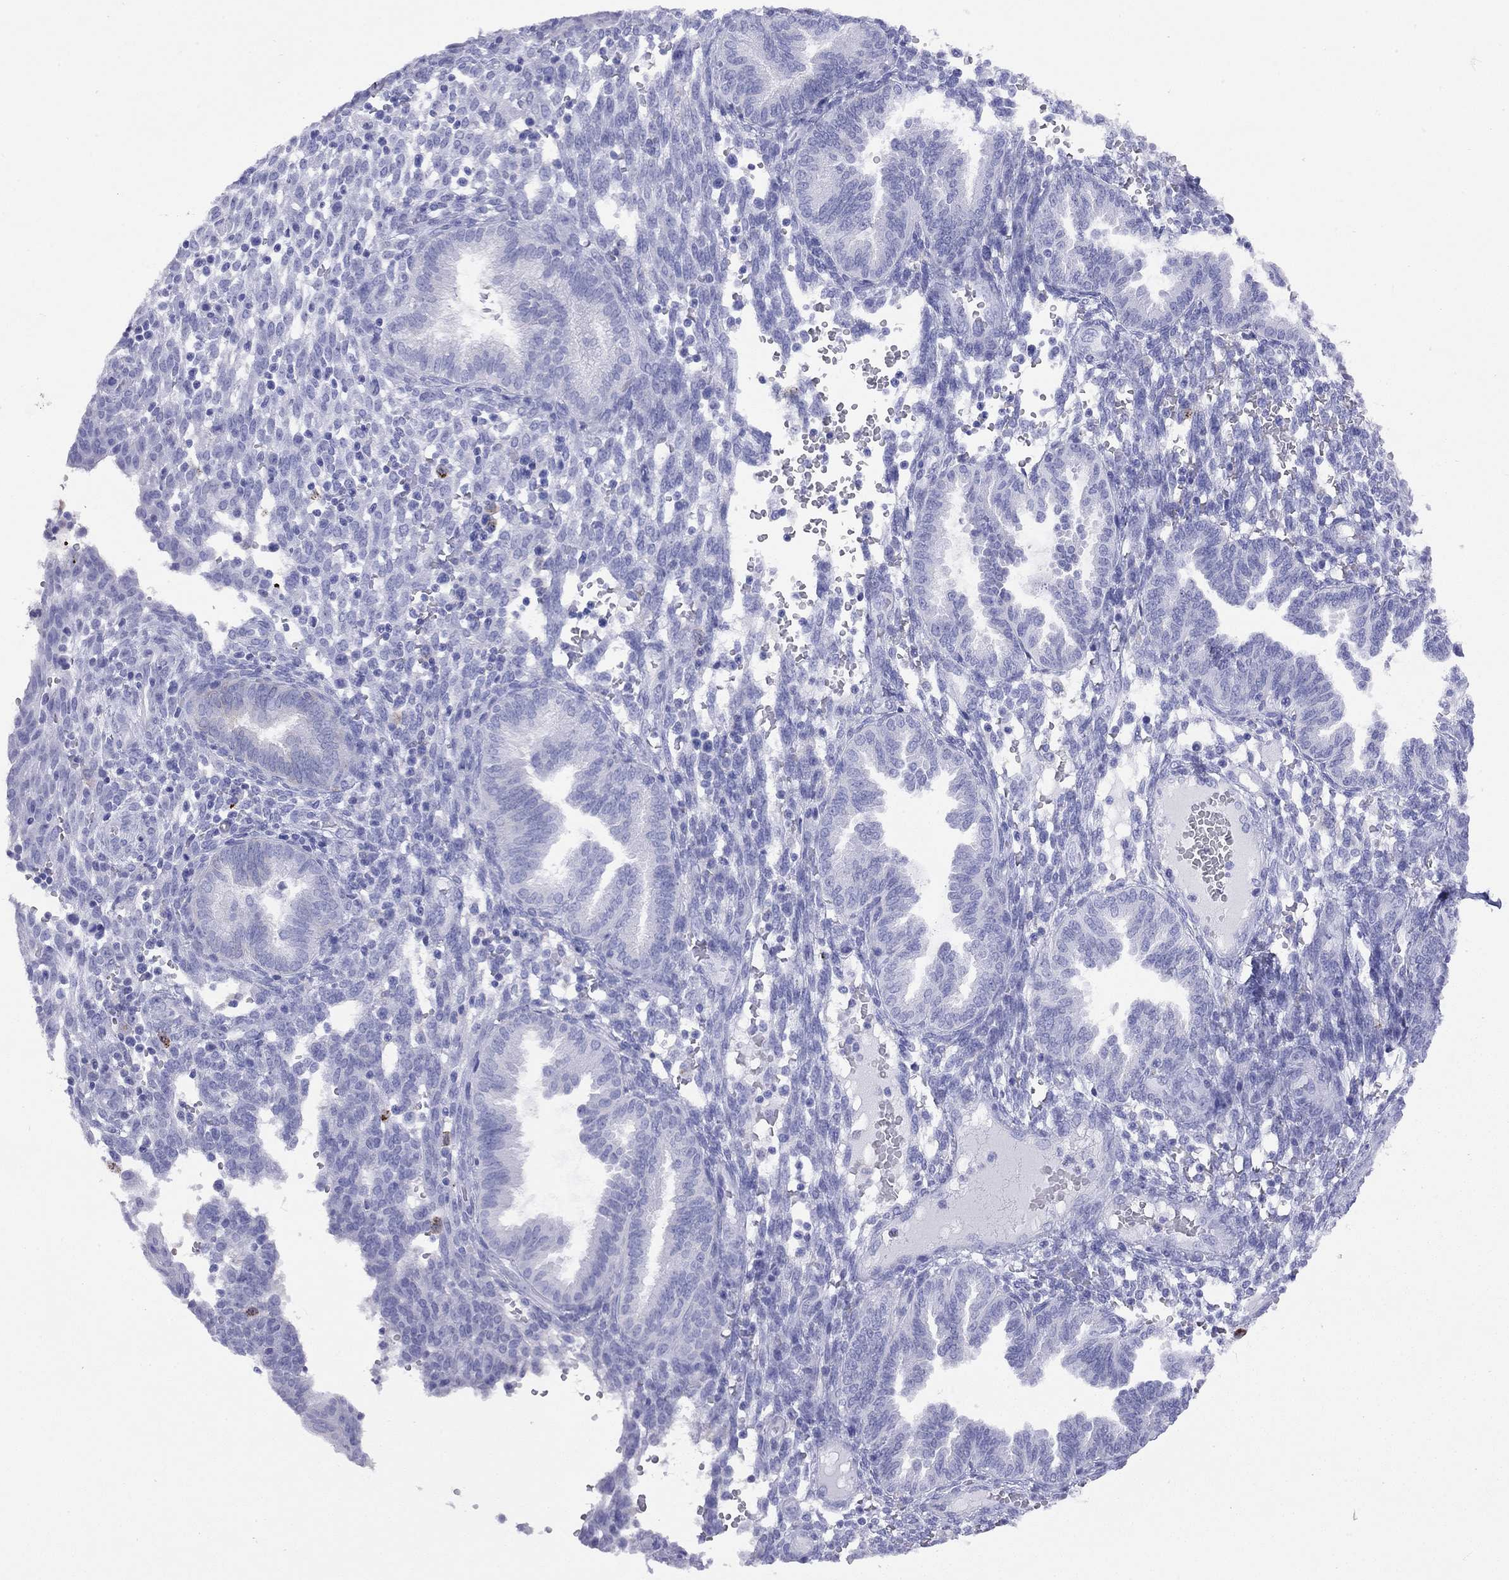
{"staining": {"intensity": "negative", "quantity": "none", "location": "none"}, "tissue": "endometrium", "cell_type": "Cells in endometrial stroma", "image_type": "normal", "snomed": [{"axis": "morphology", "description": "Normal tissue, NOS"}, {"axis": "topography", "description": "Endometrium"}], "caption": "This is a image of IHC staining of benign endometrium, which shows no expression in cells in endometrial stroma.", "gene": "HLA", "patient": {"sex": "female", "age": 42}}